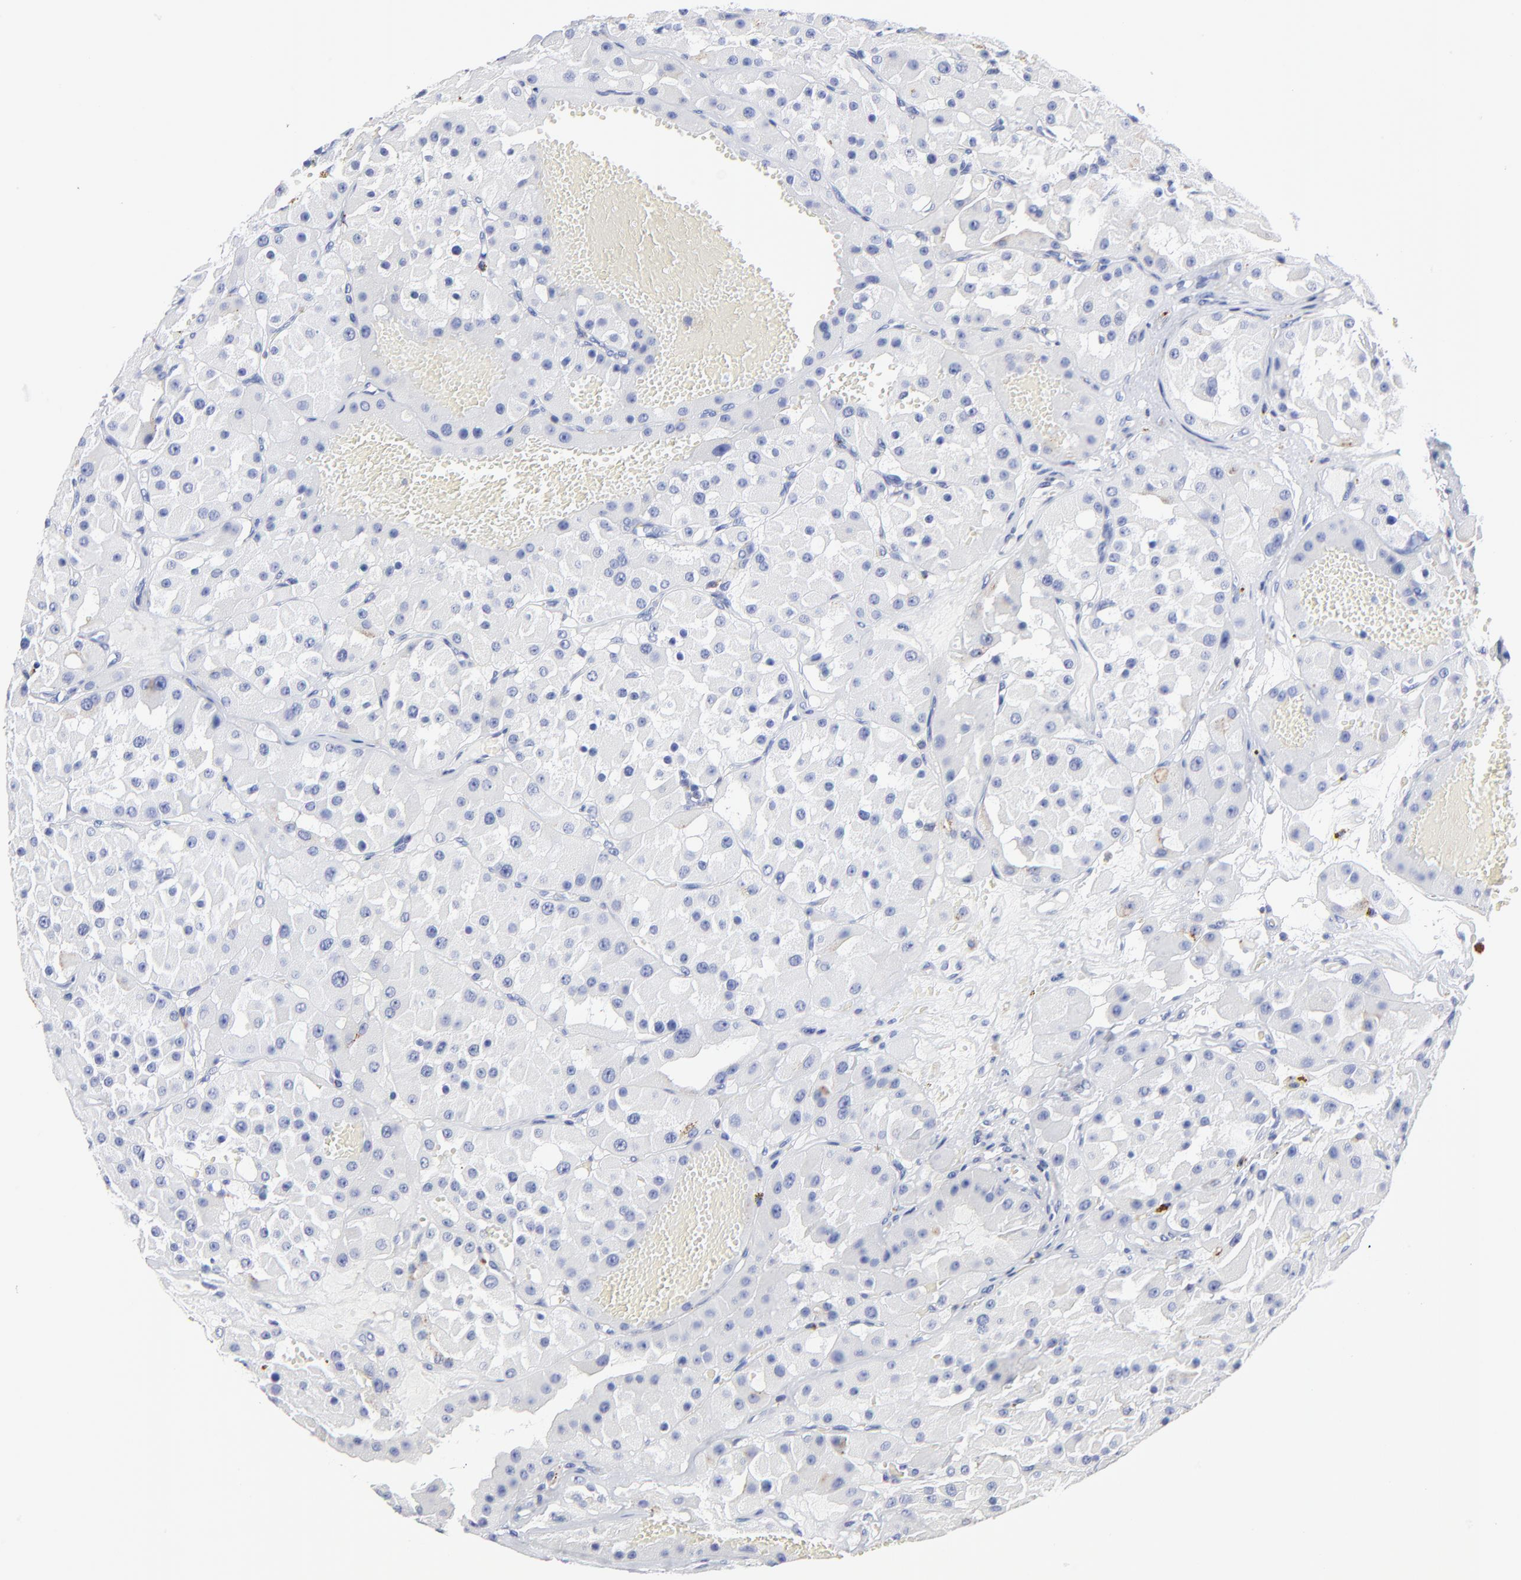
{"staining": {"intensity": "negative", "quantity": "none", "location": "none"}, "tissue": "renal cancer", "cell_type": "Tumor cells", "image_type": "cancer", "snomed": [{"axis": "morphology", "description": "Adenocarcinoma, uncertain malignant potential"}, {"axis": "topography", "description": "Kidney"}], "caption": "An immunohistochemistry image of adenocarcinoma,  uncertain malignant potential (renal) is shown. There is no staining in tumor cells of adenocarcinoma,  uncertain malignant potential (renal).", "gene": "CPVL", "patient": {"sex": "male", "age": 63}}